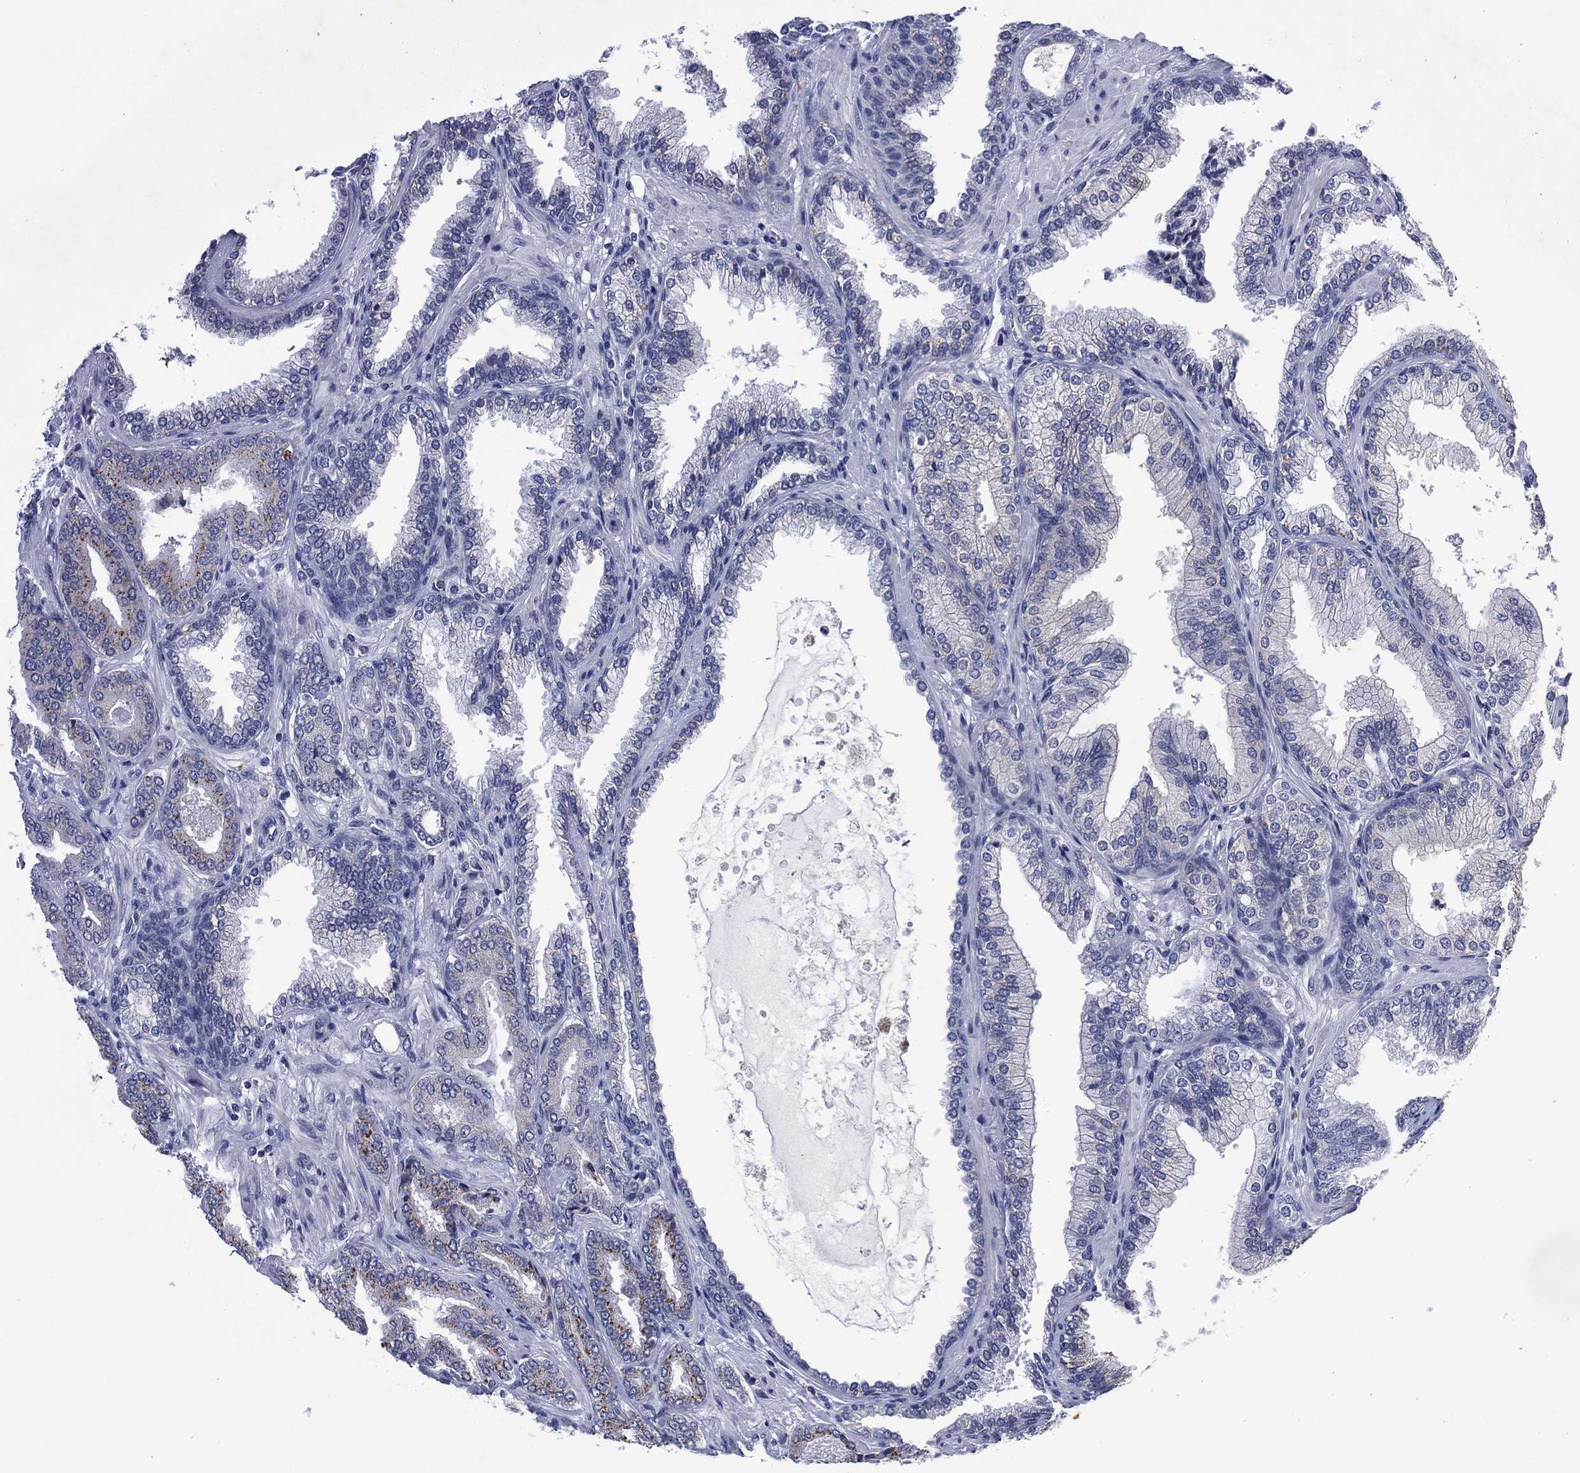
{"staining": {"intensity": "negative", "quantity": "none", "location": "none"}, "tissue": "prostate cancer", "cell_type": "Tumor cells", "image_type": "cancer", "snomed": [{"axis": "morphology", "description": "Adenocarcinoma, Low grade"}, {"axis": "topography", "description": "Prostate"}], "caption": "Protein analysis of prostate cancer (adenocarcinoma (low-grade)) exhibits no significant expression in tumor cells.", "gene": "USP26", "patient": {"sex": "male", "age": 68}}